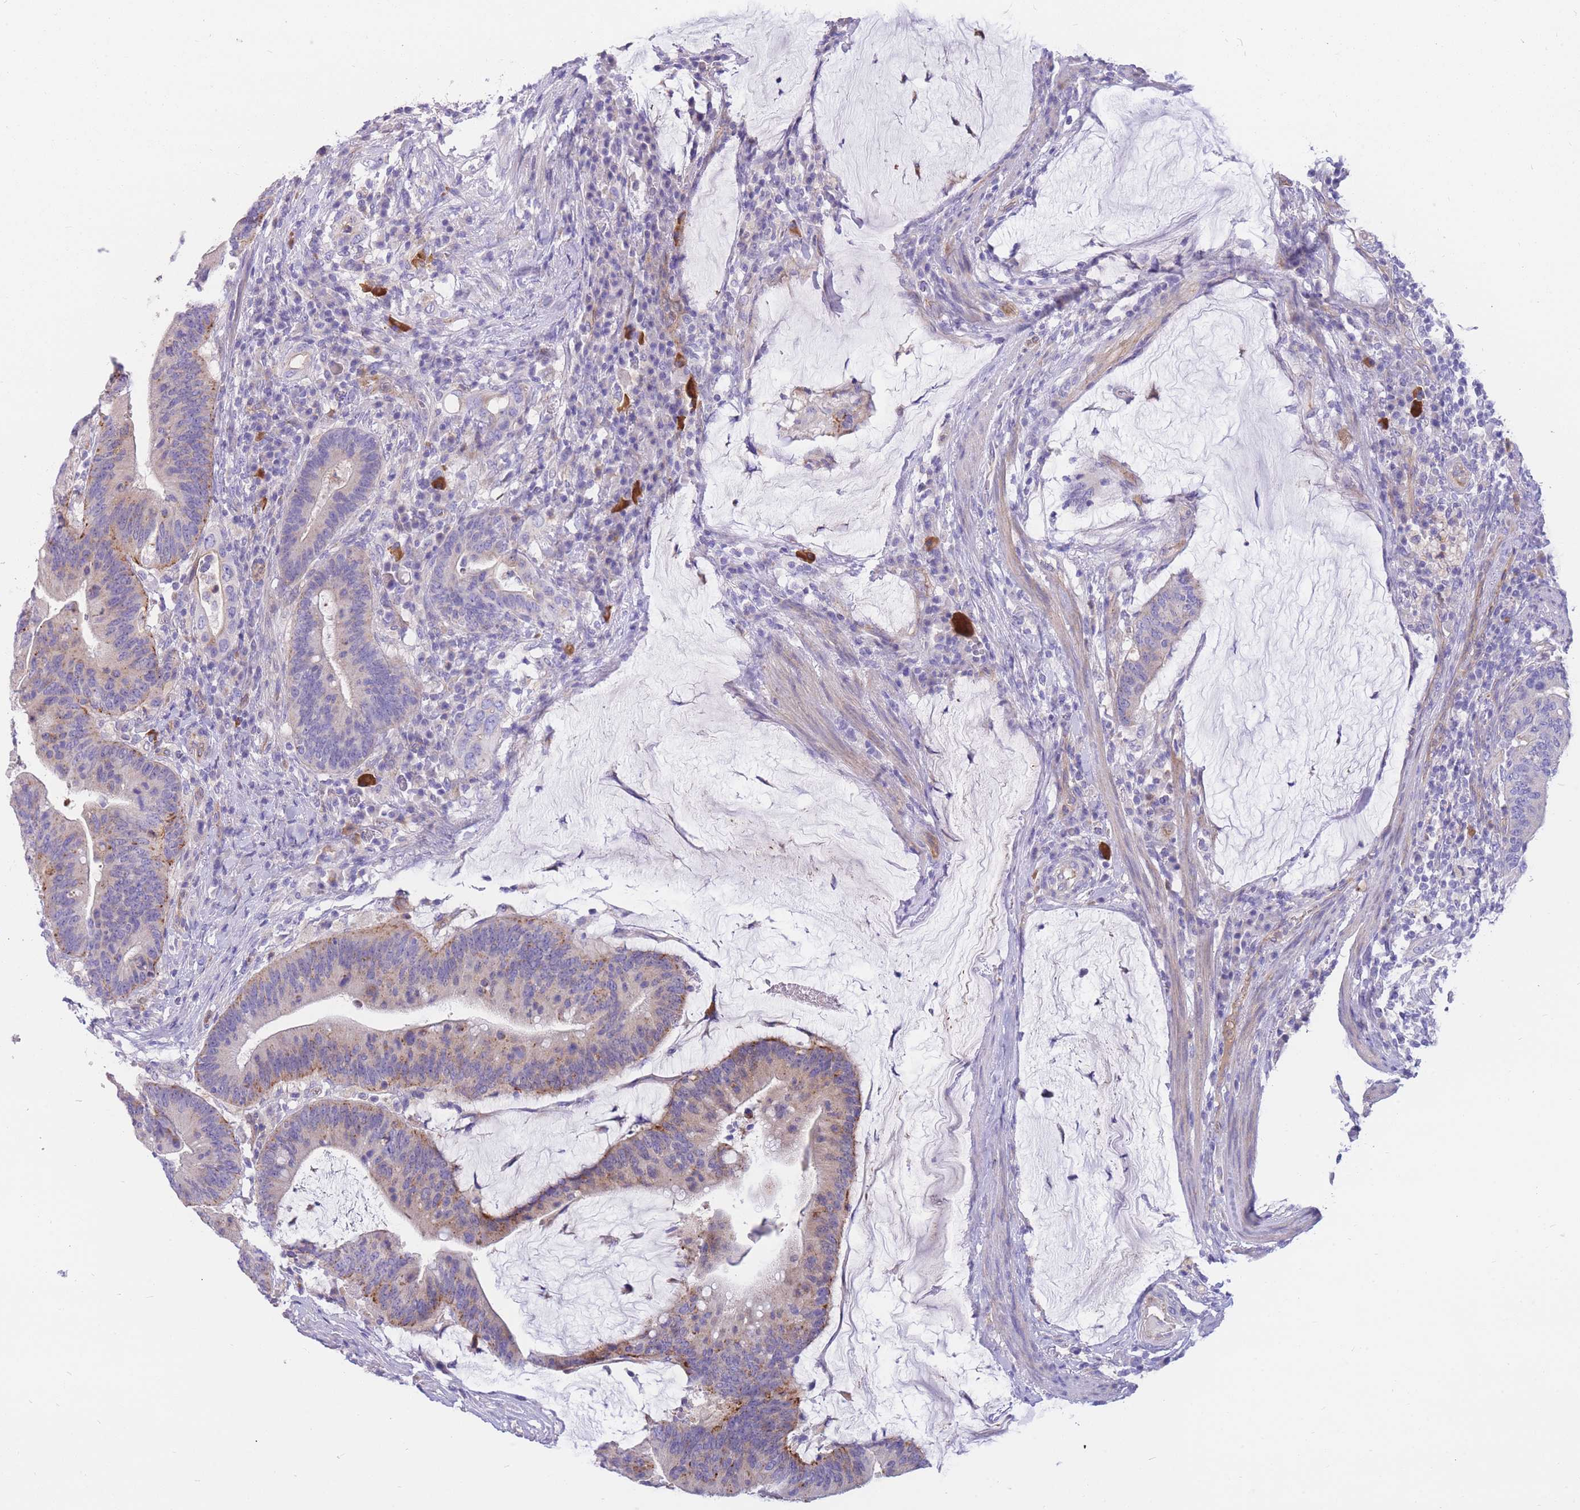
{"staining": {"intensity": "negative", "quantity": "none", "location": "none"}, "tissue": "colorectal cancer", "cell_type": "Tumor cells", "image_type": "cancer", "snomed": [{"axis": "morphology", "description": "Adenocarcinoma, NOS"}, {"axis": "topography", "description": "Colon"}], "caption": "Immunohistochemistry (IHC) photomicrograph of neoplastic tissue: adenocarcinoma (colorectal) stained with DAB (3,3'-diaminobenzidine) demonstrates no significant protein staining in tumor cells.", "gene": "SULT1A1", "patient": {"sex": "female", "age": 66}}